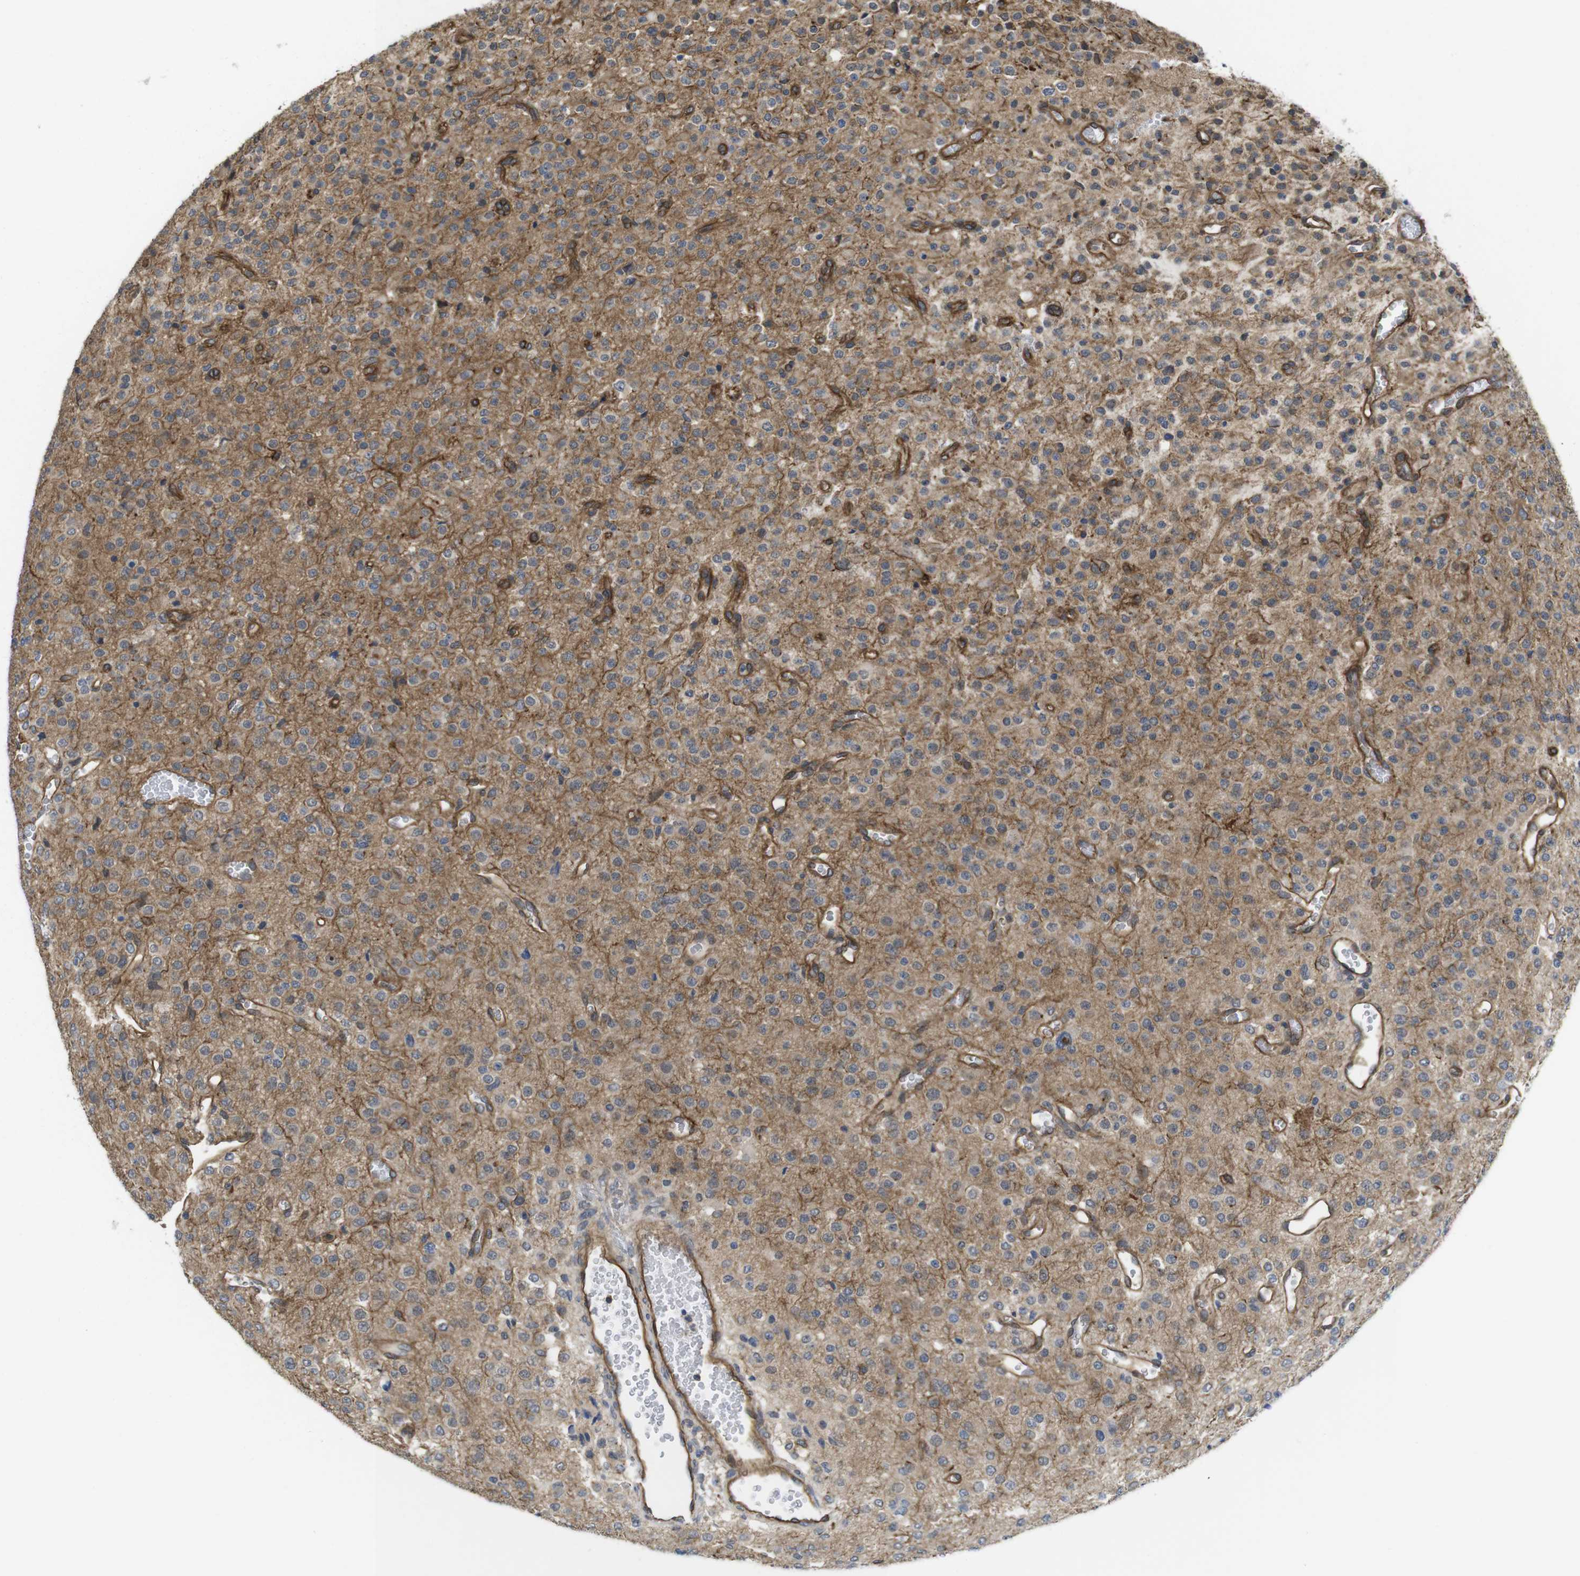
{"staining": {"intensity": "weak", "quantity": "<25%", "location": "cytoplasmic/membranous"}, "tissue": "glioma", "cell_type": "Tumor cells", "image_type": "cancer", "snomed": [{"axis": "morphology", "description": "Glioma, malignant, Low grade"}, {"axis": "topography", "description": "Brain"}], "caption": "A photomicrograph of human malignant low-grade glioma is negative for staining in tumor cells.", "gene": "ZDHHC5", "patient": {"sex": "male", "age": 38}}